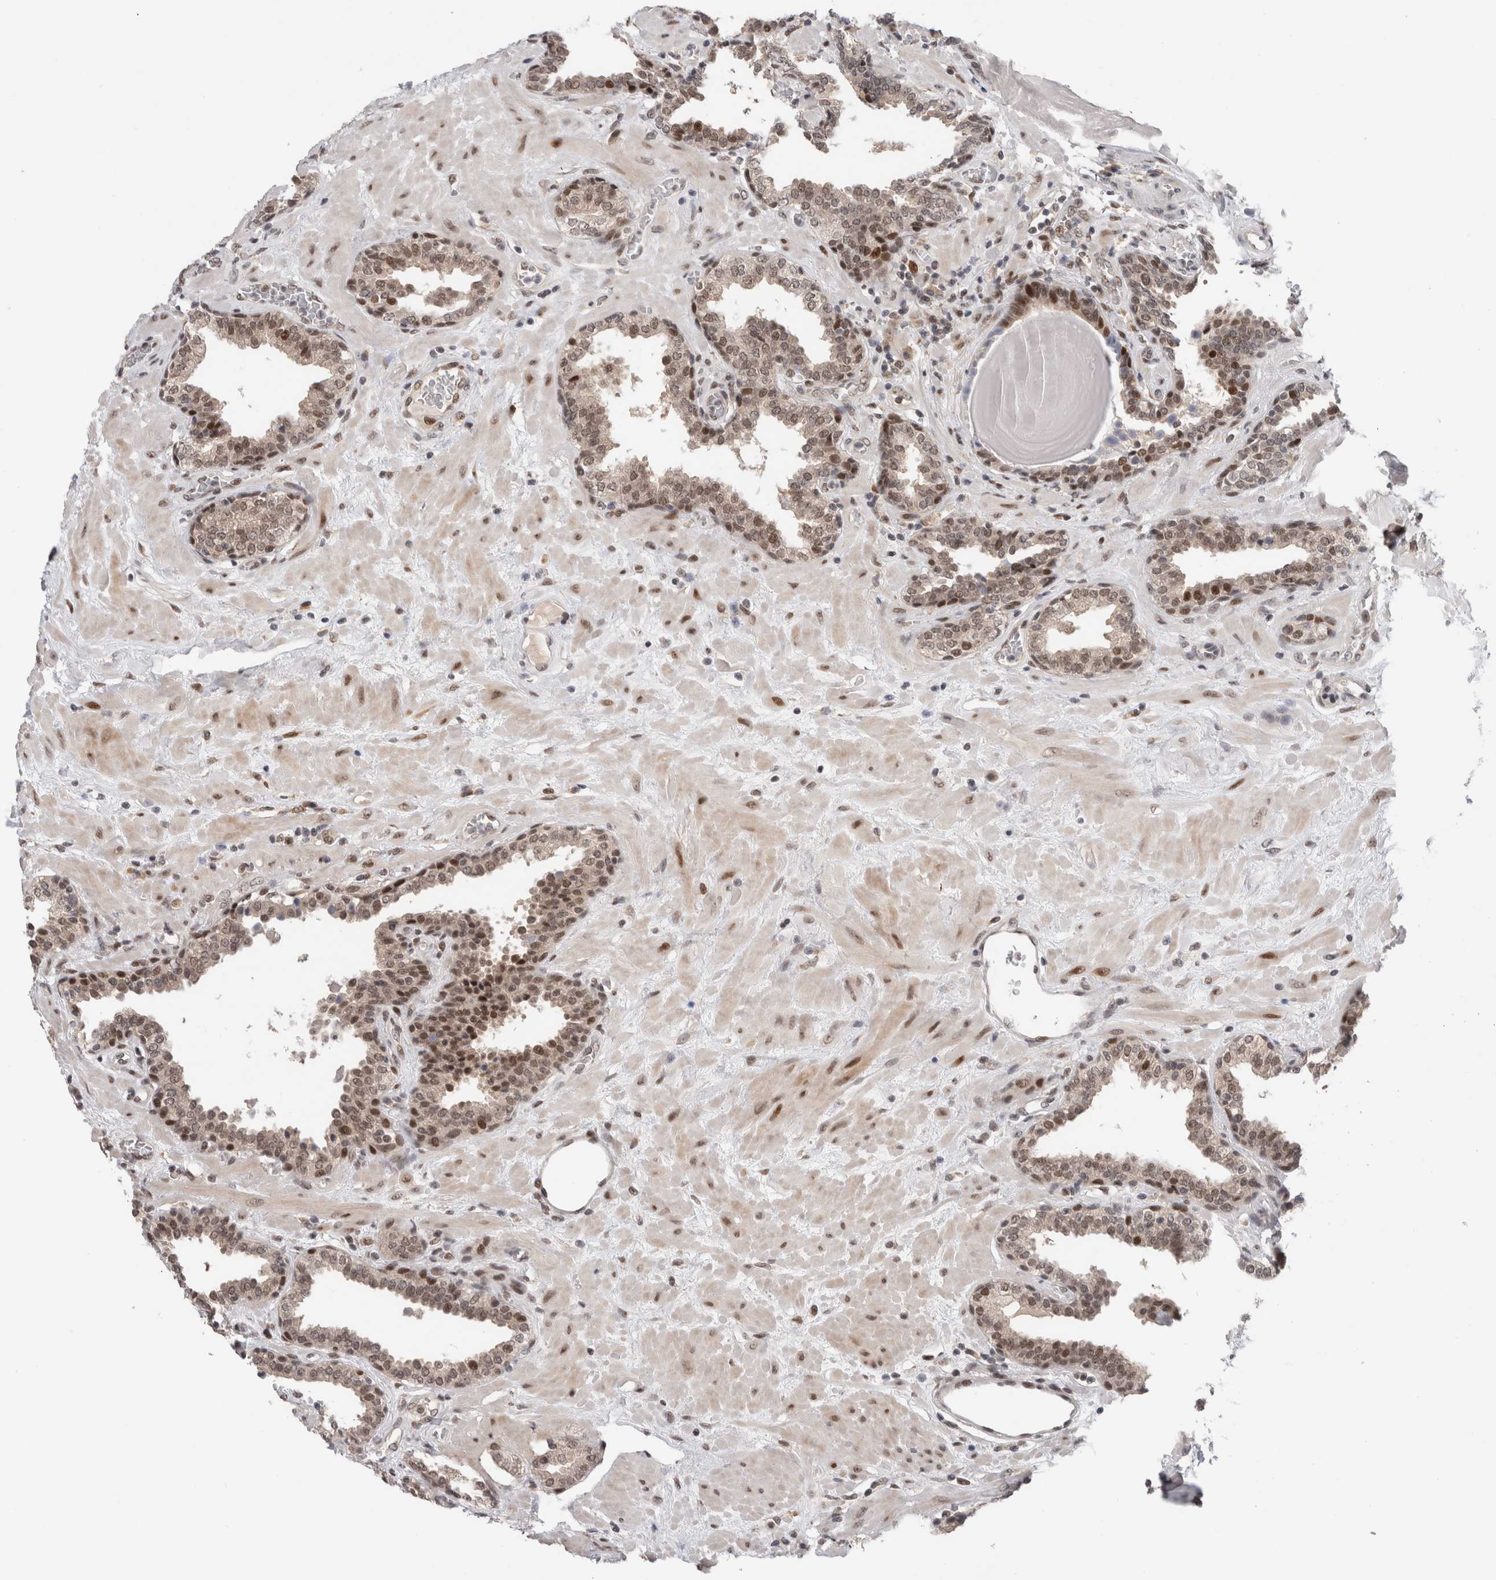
{"staining": {"intensity": "moderate", "quantity": "25%-75%", "location": "cytoplasmic/membranous,nuclear"}, "tissue": "prostate", "cell_type": "Glandular cells", "image_type": "normal", "snomed": [{"axis": "morphology", "description": "Normal tissue, NOS"}, {"axis": "topography", "description": "Prostate"}], "caption": "Immunohistochemical staining of normal human prostate exhibits medium levels of moderate cytoplasmic/membranous,nuclear expression in approximately 25%-75% of glandular cells. The protein of interest is shown in brown color, while the nuclei are stained blue.", "gene": "ZNF521", "patient": {"sex": "male", "age": 51}}